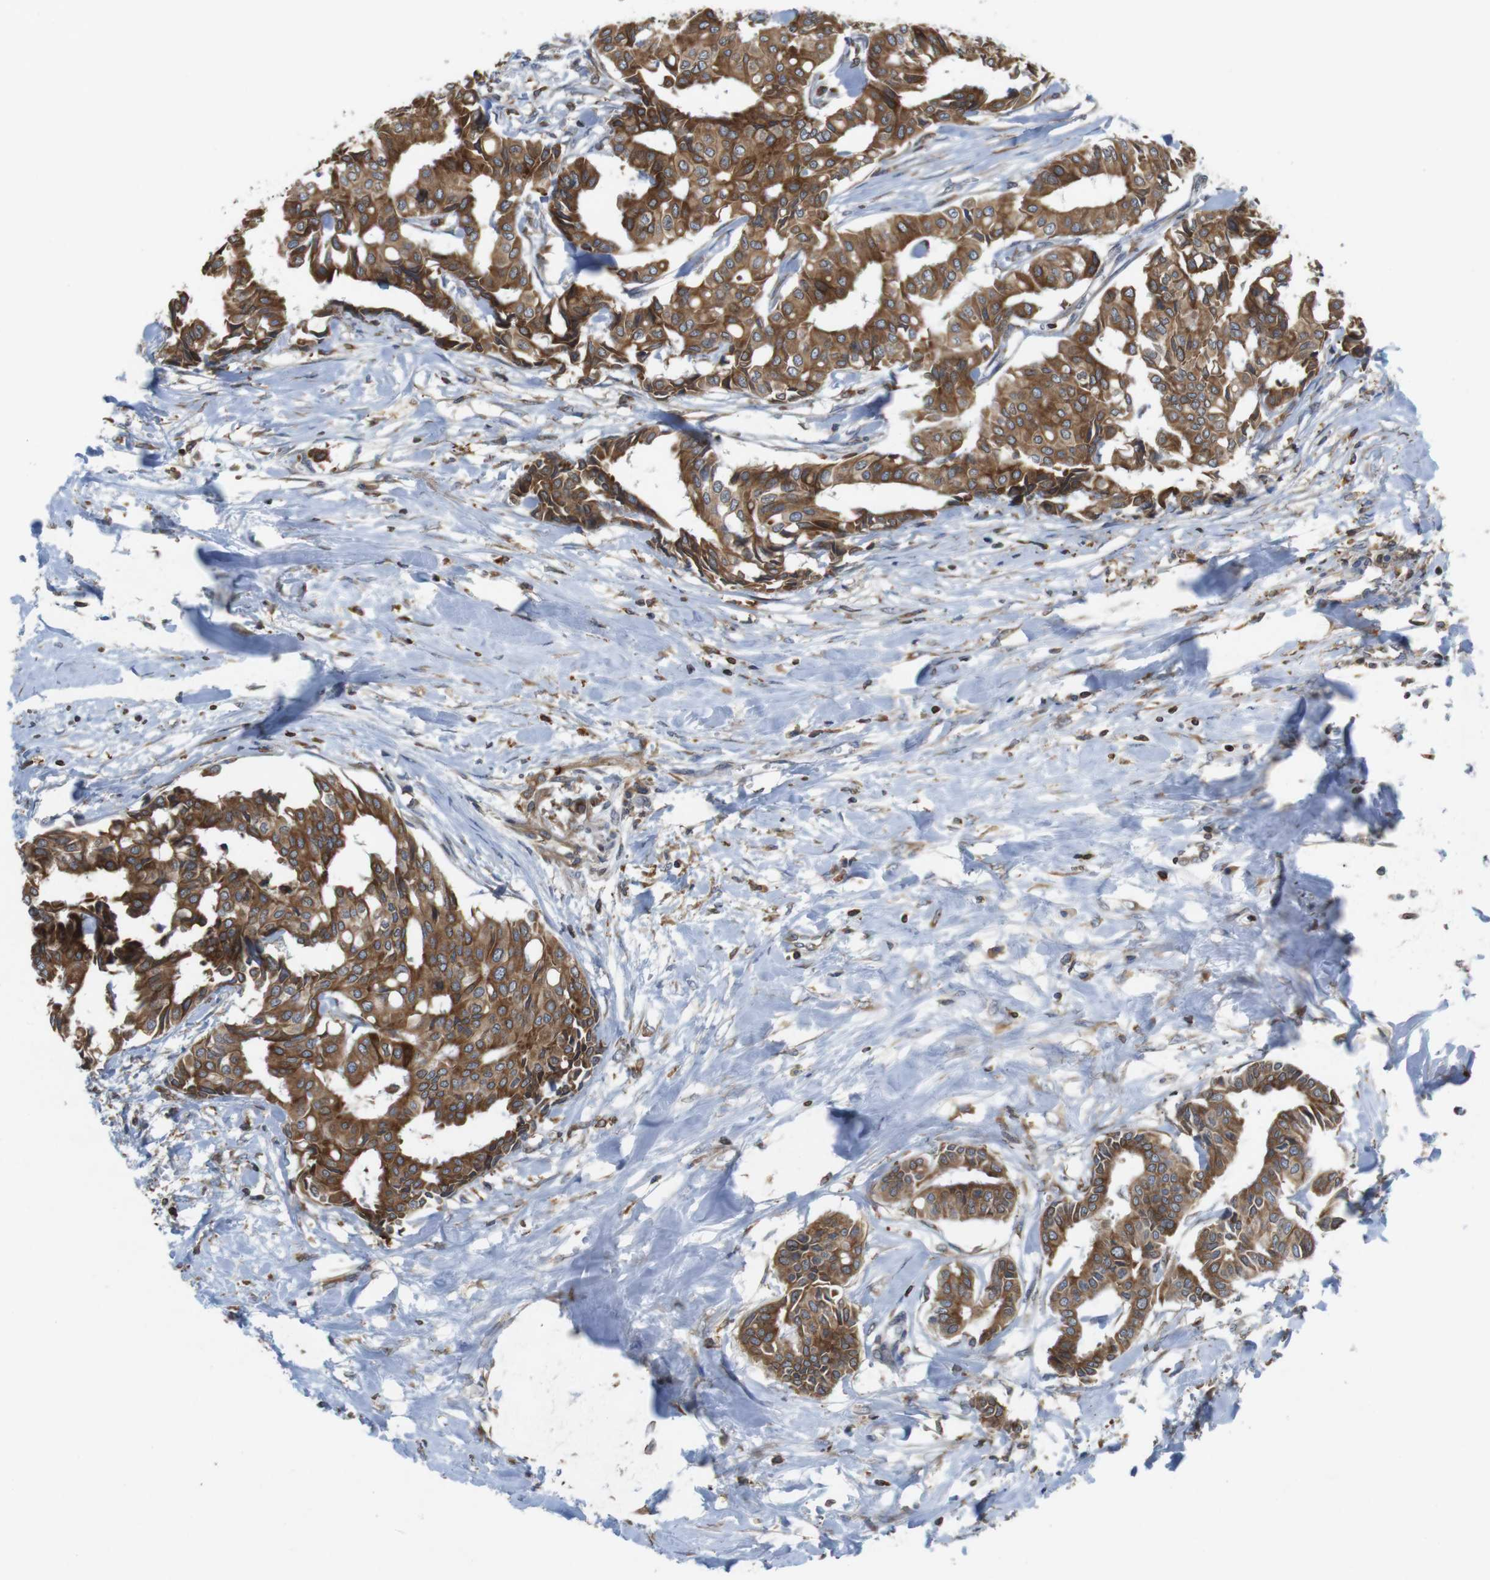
{"staining": {"intensity": "strong", "quantity": ">75%", "location": "cytoplasmic/membranous"}, "tissue": "head and neck cancer", "cell_type": "Tumor cells", "image_type": "cancer", "snomed": [{"axis": "morphology", "description": "Adenocarcinoma, NOS"}, {"axis": "topography", "description": "Salivary gland"}, {"axis": "topography", "description": "Head-Neck"}], "caption": "Approximately >75% of tumor cells in head and neck adenocarcinoma demonstrate strong cytoplasmic/membranous protein positivity as visualized by brown immunohistochemical staining.", "gene": "ARL6IP5", "patient": {"sex": "female", "age": 59}}